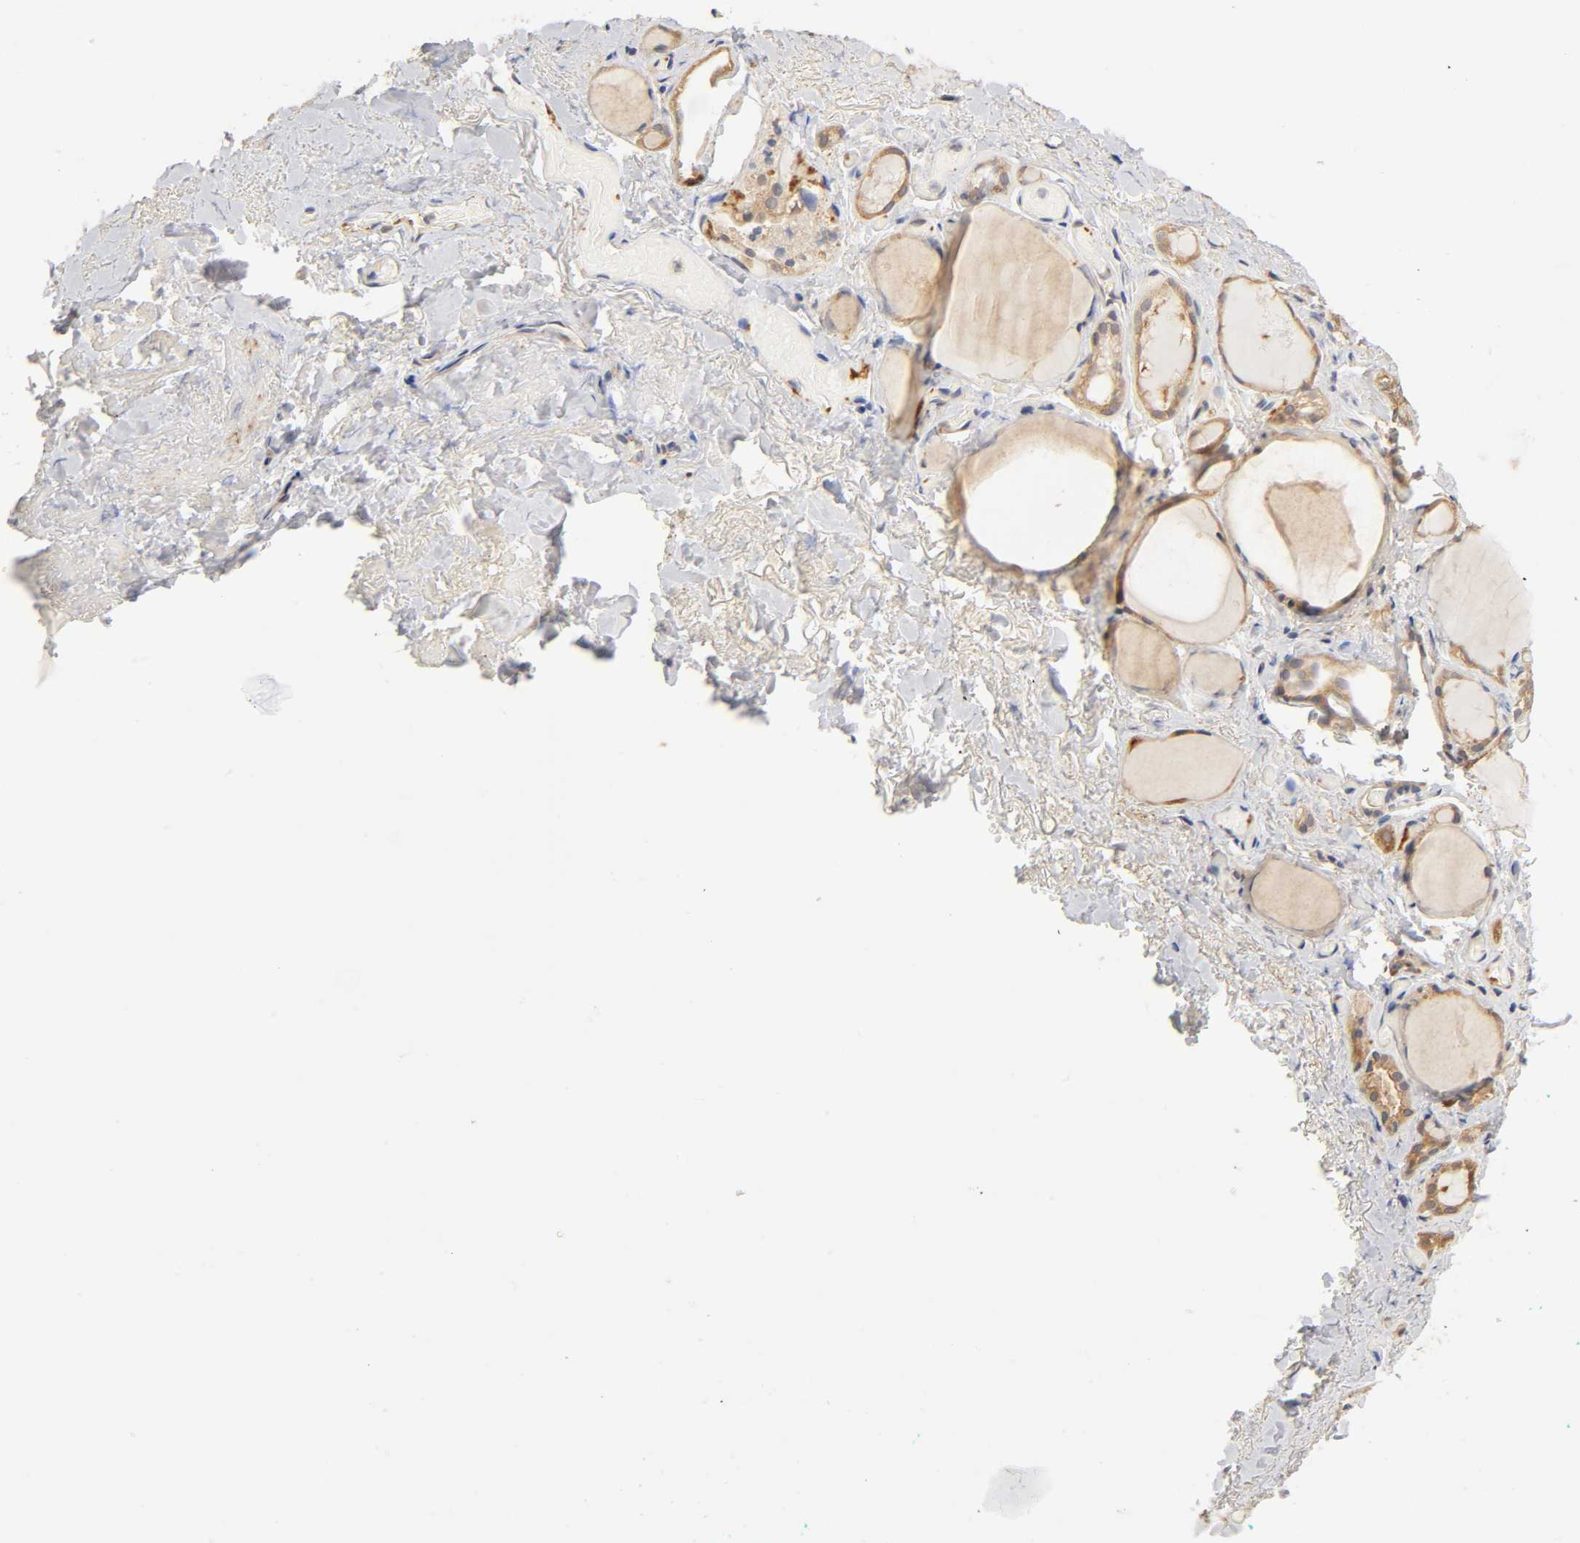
{"staining": {"intensity": "moderate", "quantity": ">75%", "location": "cytoplasmic/membranous"}, "tissue": "thyroid gland", "cell_type": "Glandular cells", "image_type": "normal", "snomed": [{"axis": "morphology", "description": "Normal tissue, NOS"}, {"axis": "topography", "description": "Thyroid gland"}], "caption": "This photomicrograph exhibits immunohistochemistry (IHC) staining of benign human thyroid gland, with medium moderate cytoplasmic/membranous positivity in approximately >75% of glandular cells.", "gene": "PDE5A", "patient": {"sex": "female", "age": 75}}